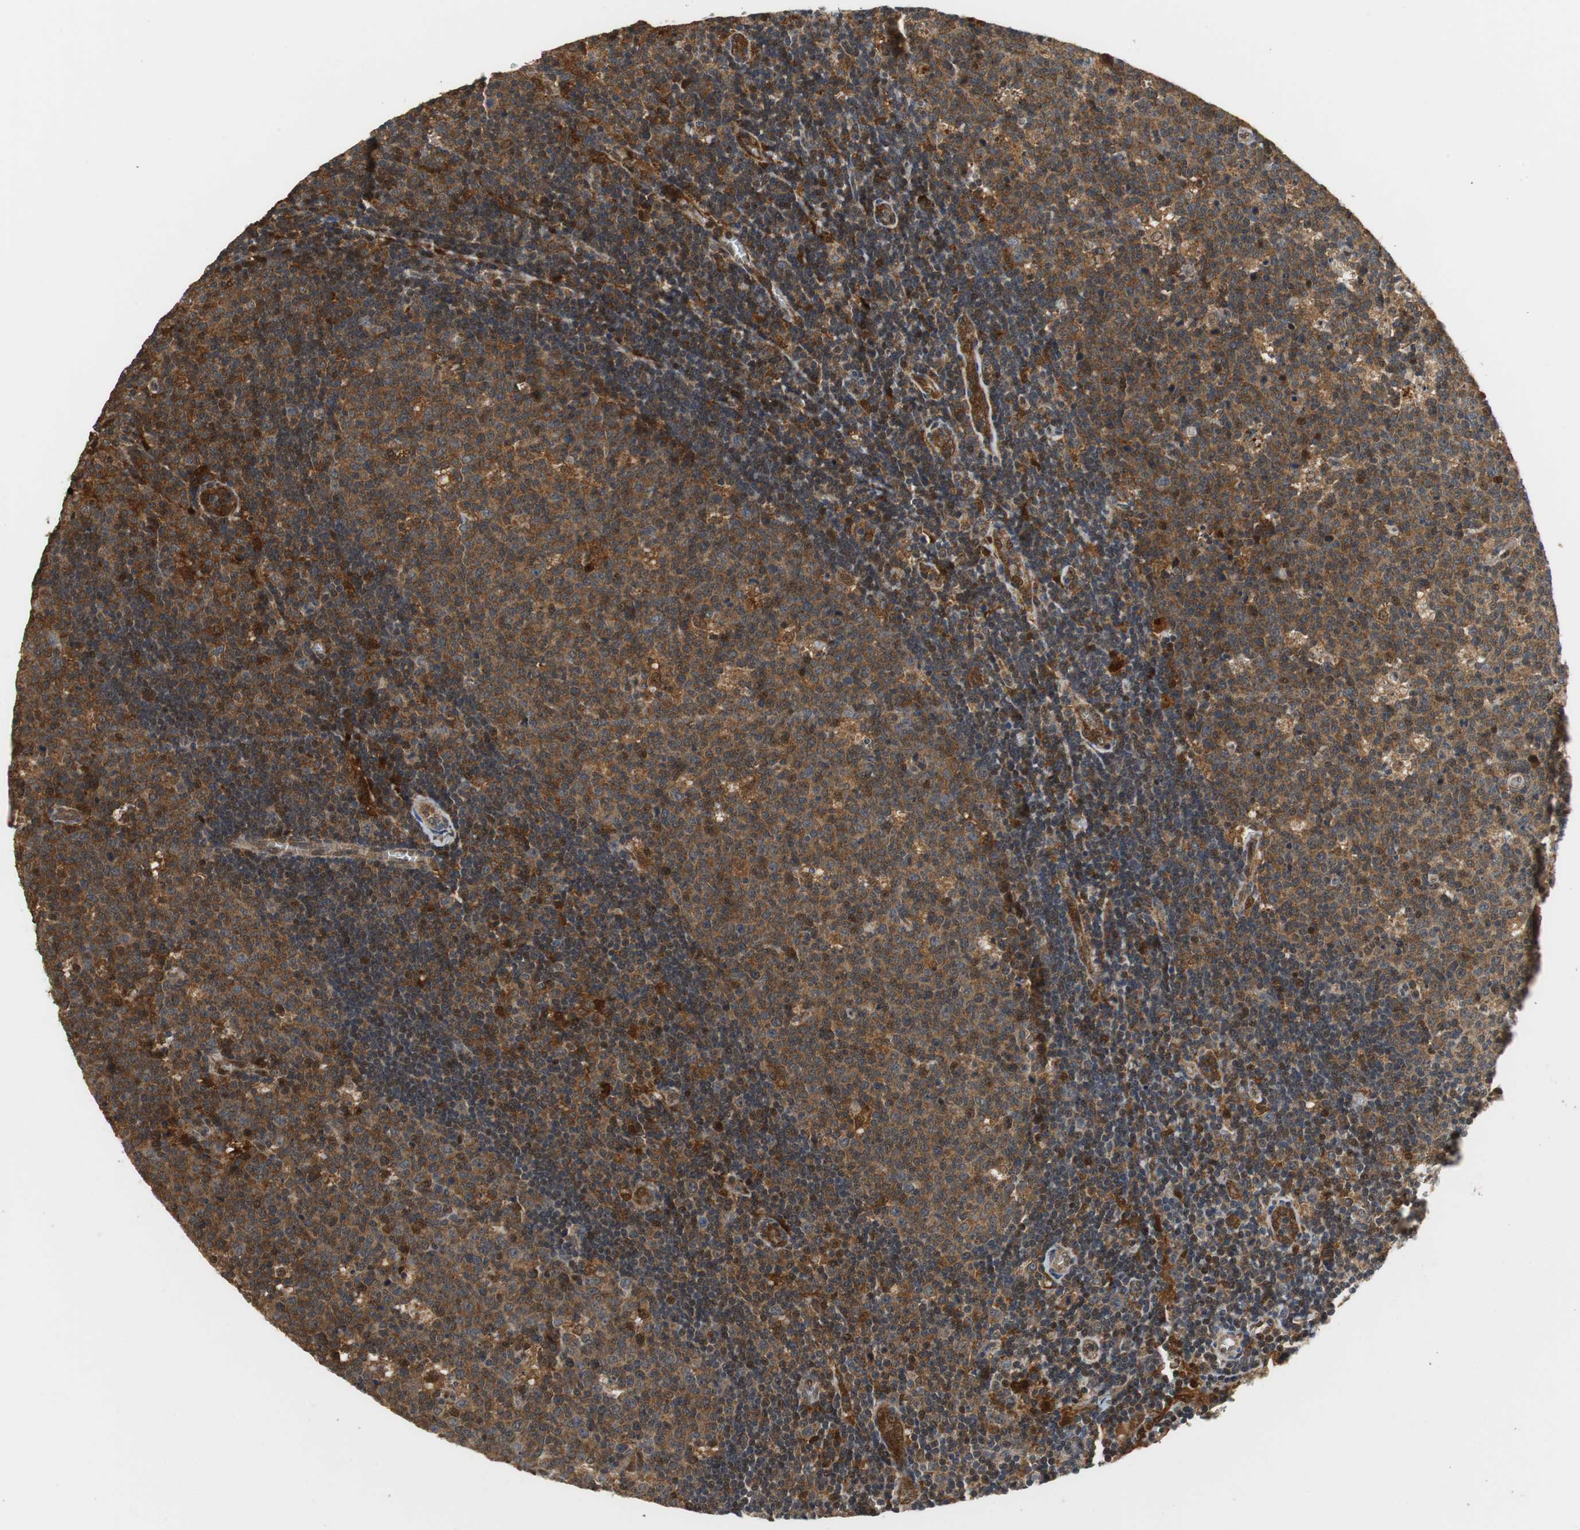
{"staining": {"intensity": "strong", "quantity": ">75%", "location": "cytoplasmic/membranous"}, "tissue": "lymph node", "cell_type": "Germinal center cells", "image_type": "normal", "snomed": [{"axis": "morphology", "description": "Normal tissue, NOS"}, {"axis": "topography", "description": "Lymph node"}, {"axis": "topography", "description": "Salivary gland"}], "caption": "Immunohistochemistry (IHC) image of normal lymph node: lymph node stained using immunohistochemistry (IHC) displays high levels of strong protein expression localized specifically in the cytoplasmic/membranous of germinal center cells, appearing as a cytoplasmic/membranous brown color.", "gene": "GSDMD", "patient": {"sex": "male", "age": 8}}